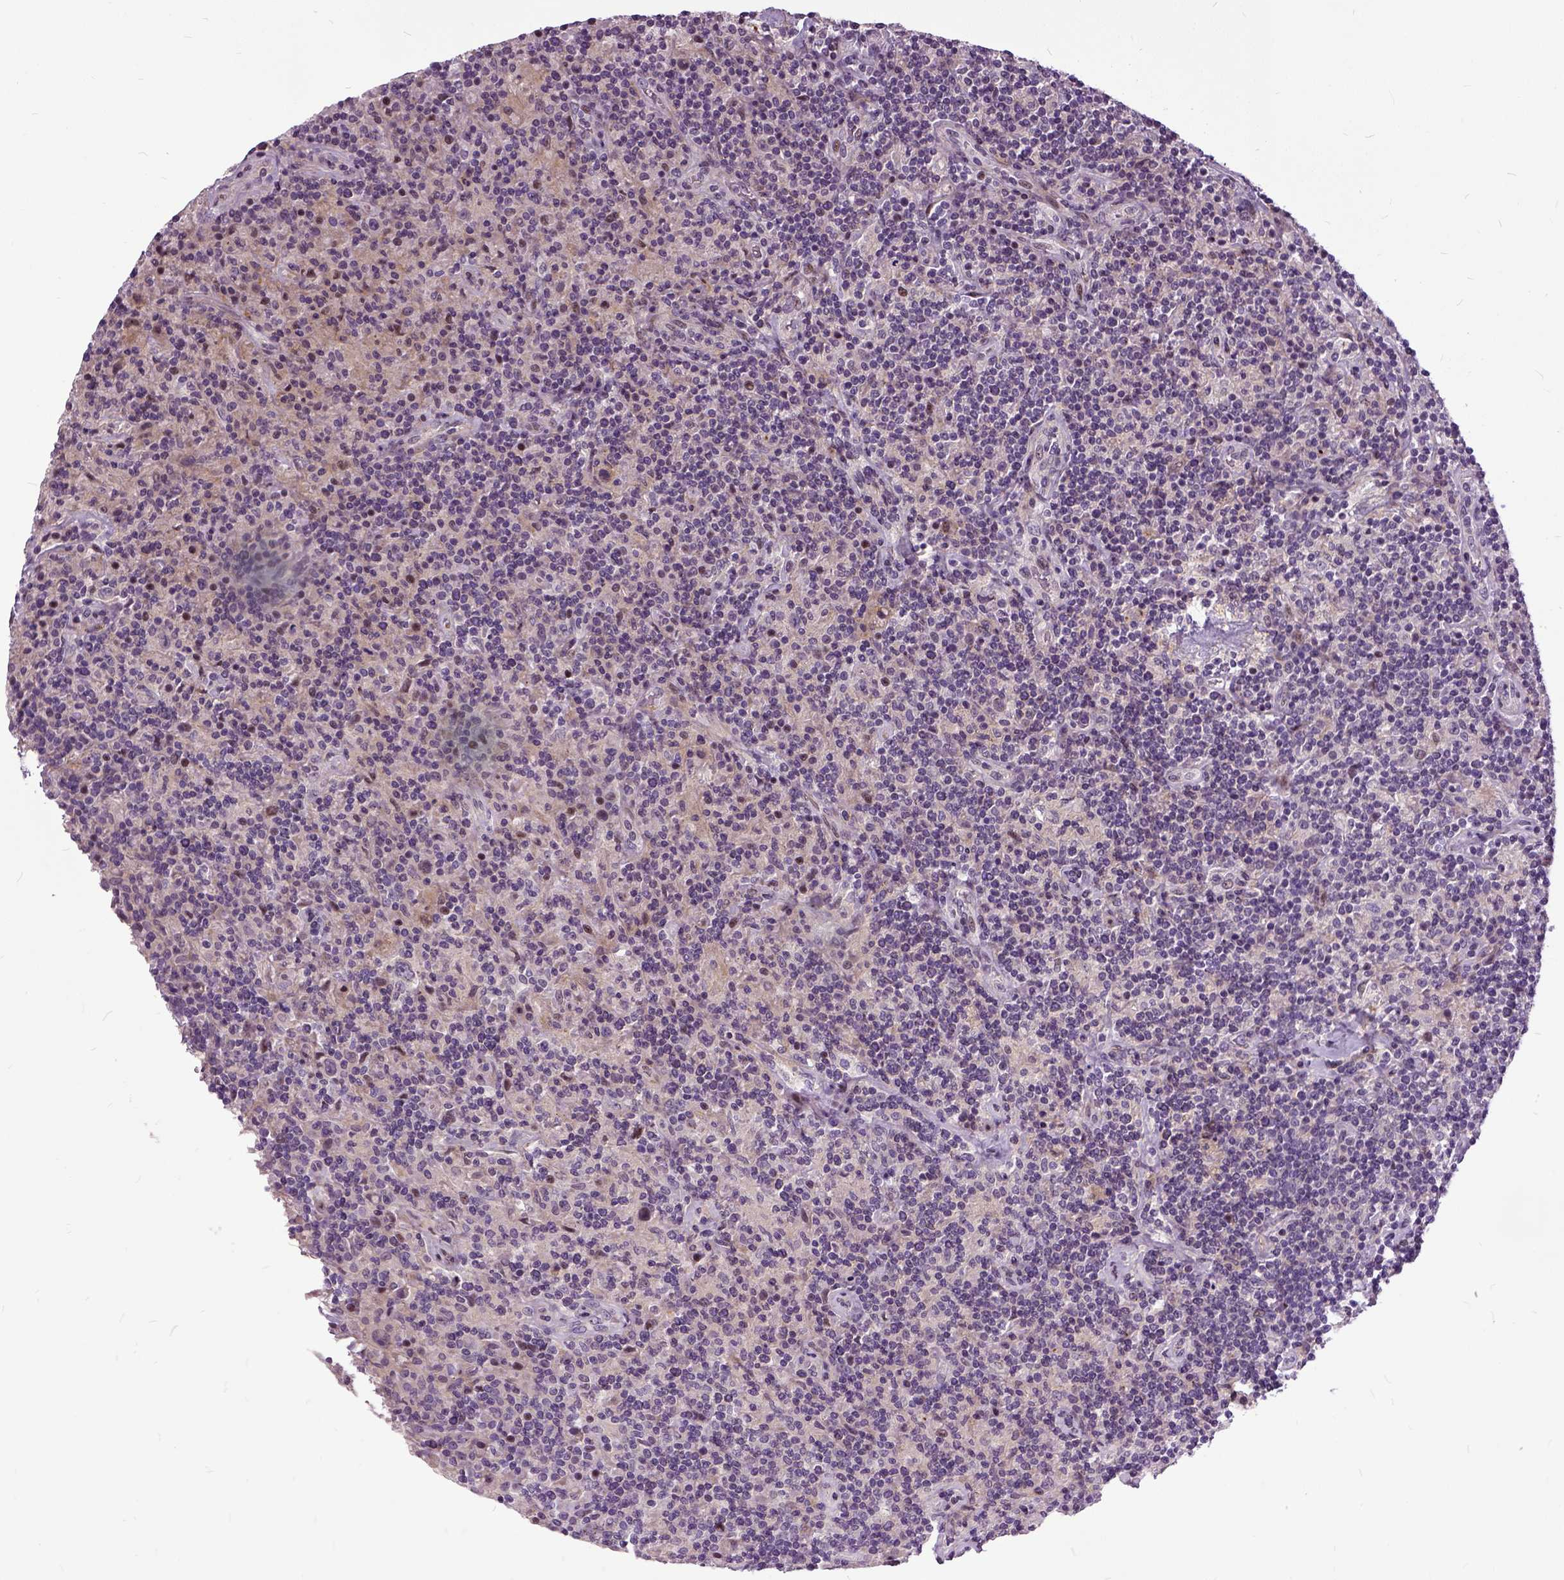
{"staining": {"intensity": "negative", "quantity": "none", "location": "none"}, "tissue": "lymphoma", "cell_type": "Tumor cells", "image_type": "cancer", "snomed": [{"axis": "morphology", "description": "Hodgkin's disease, NOS"}, {"axis": "topography", "description": "Lymph node"}], "caption": "Tumor cells are negative for protein expression in human Hodgkin's disease.", "gene": "ILRUN", "patient": {"sex": "male", "age": 70}}